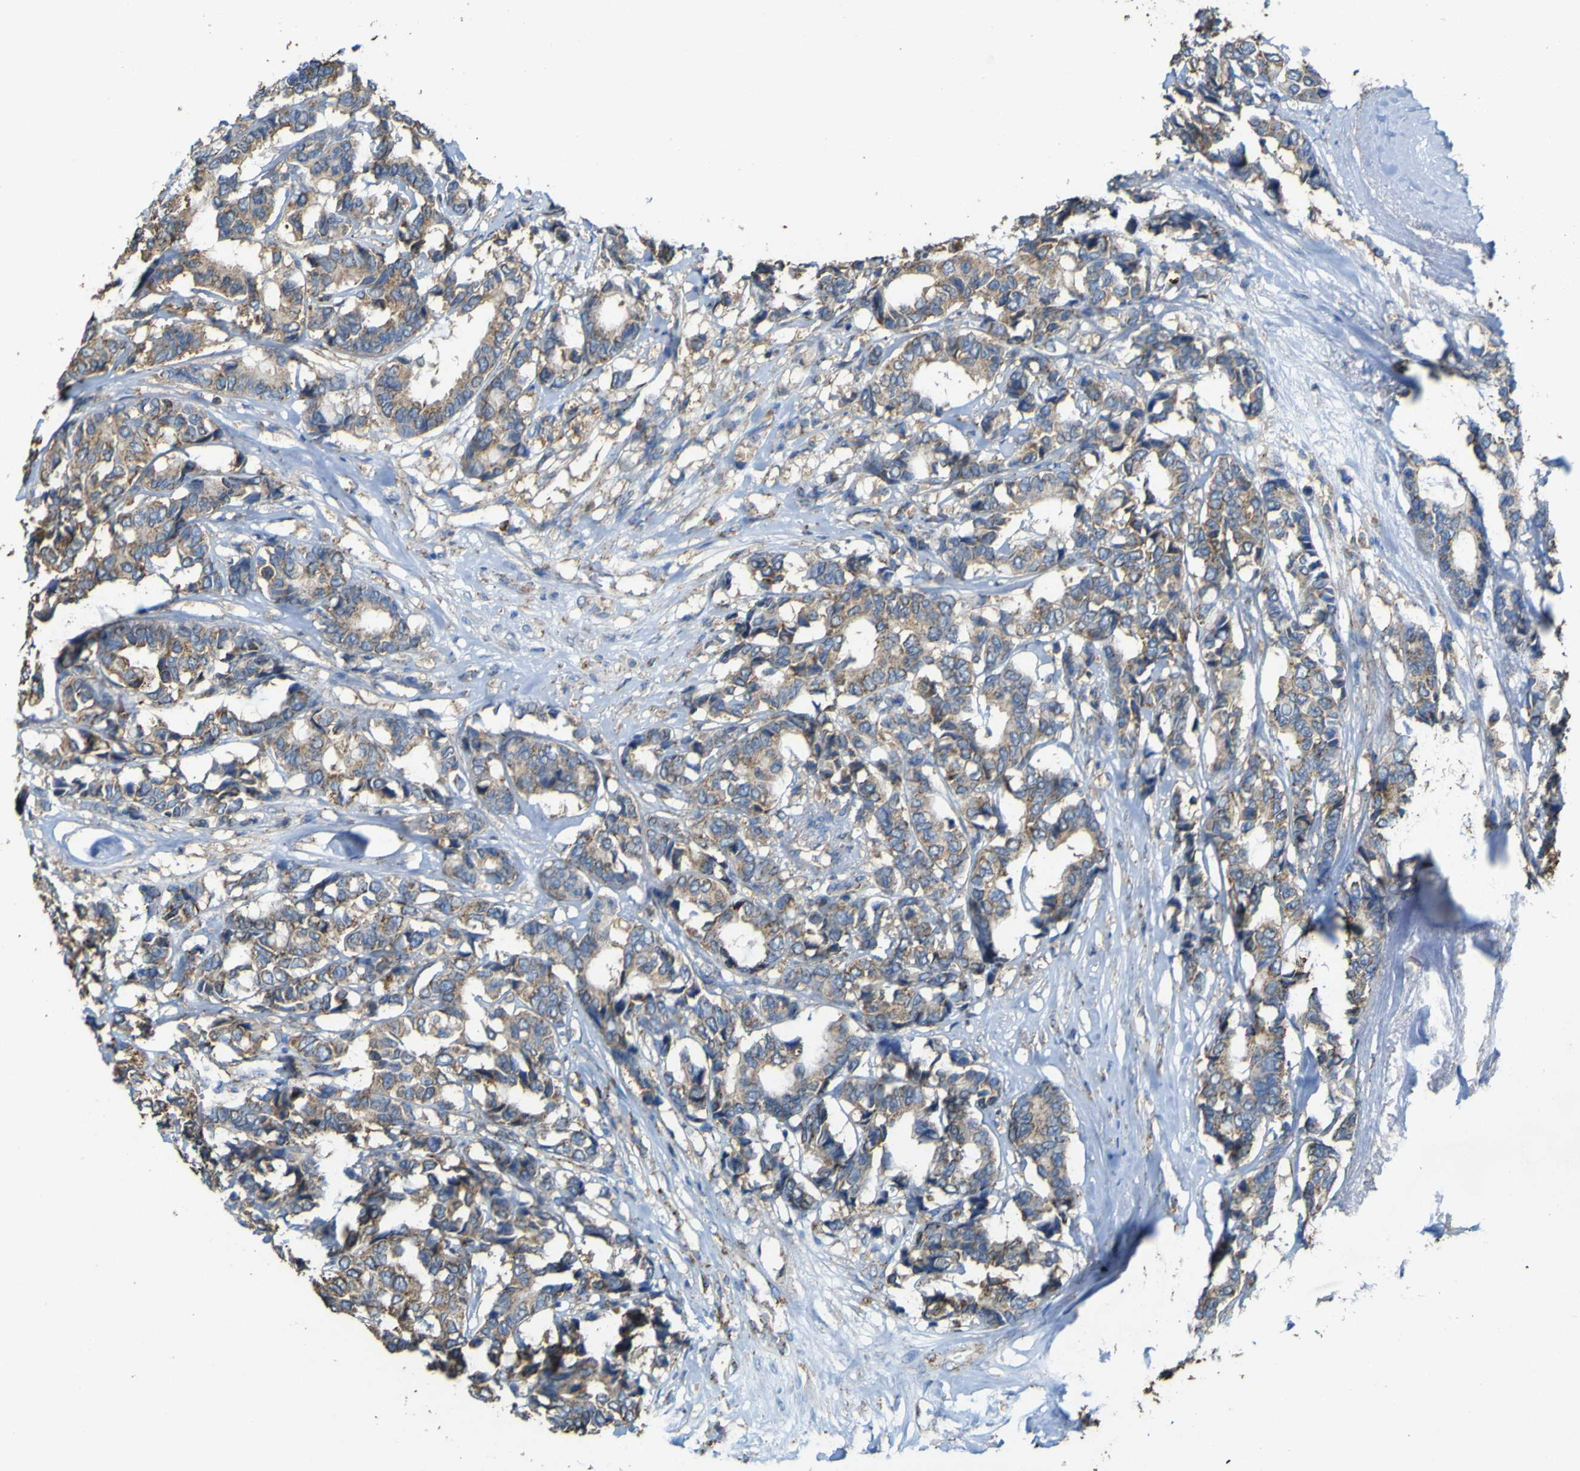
{"staining": {"intensity": "moderate", "quantity": ">75%", "location": "cytoplasmic/membranous"}, "tissue": "breast cancer", "cell_type": "Tumor cells", "image_type": "cancer", "snomed": [{"axis": "morphology", "description": "Duct carcinoma"}, {"axis": "topography", "description": "Breast"}], "caption": "Moderate cytoplasmic/membranous staining is seen in about >75% of tumor cells in breast cancer.", "gene": "ACSL3", "patient": {"sex": "female", "age": 87}}